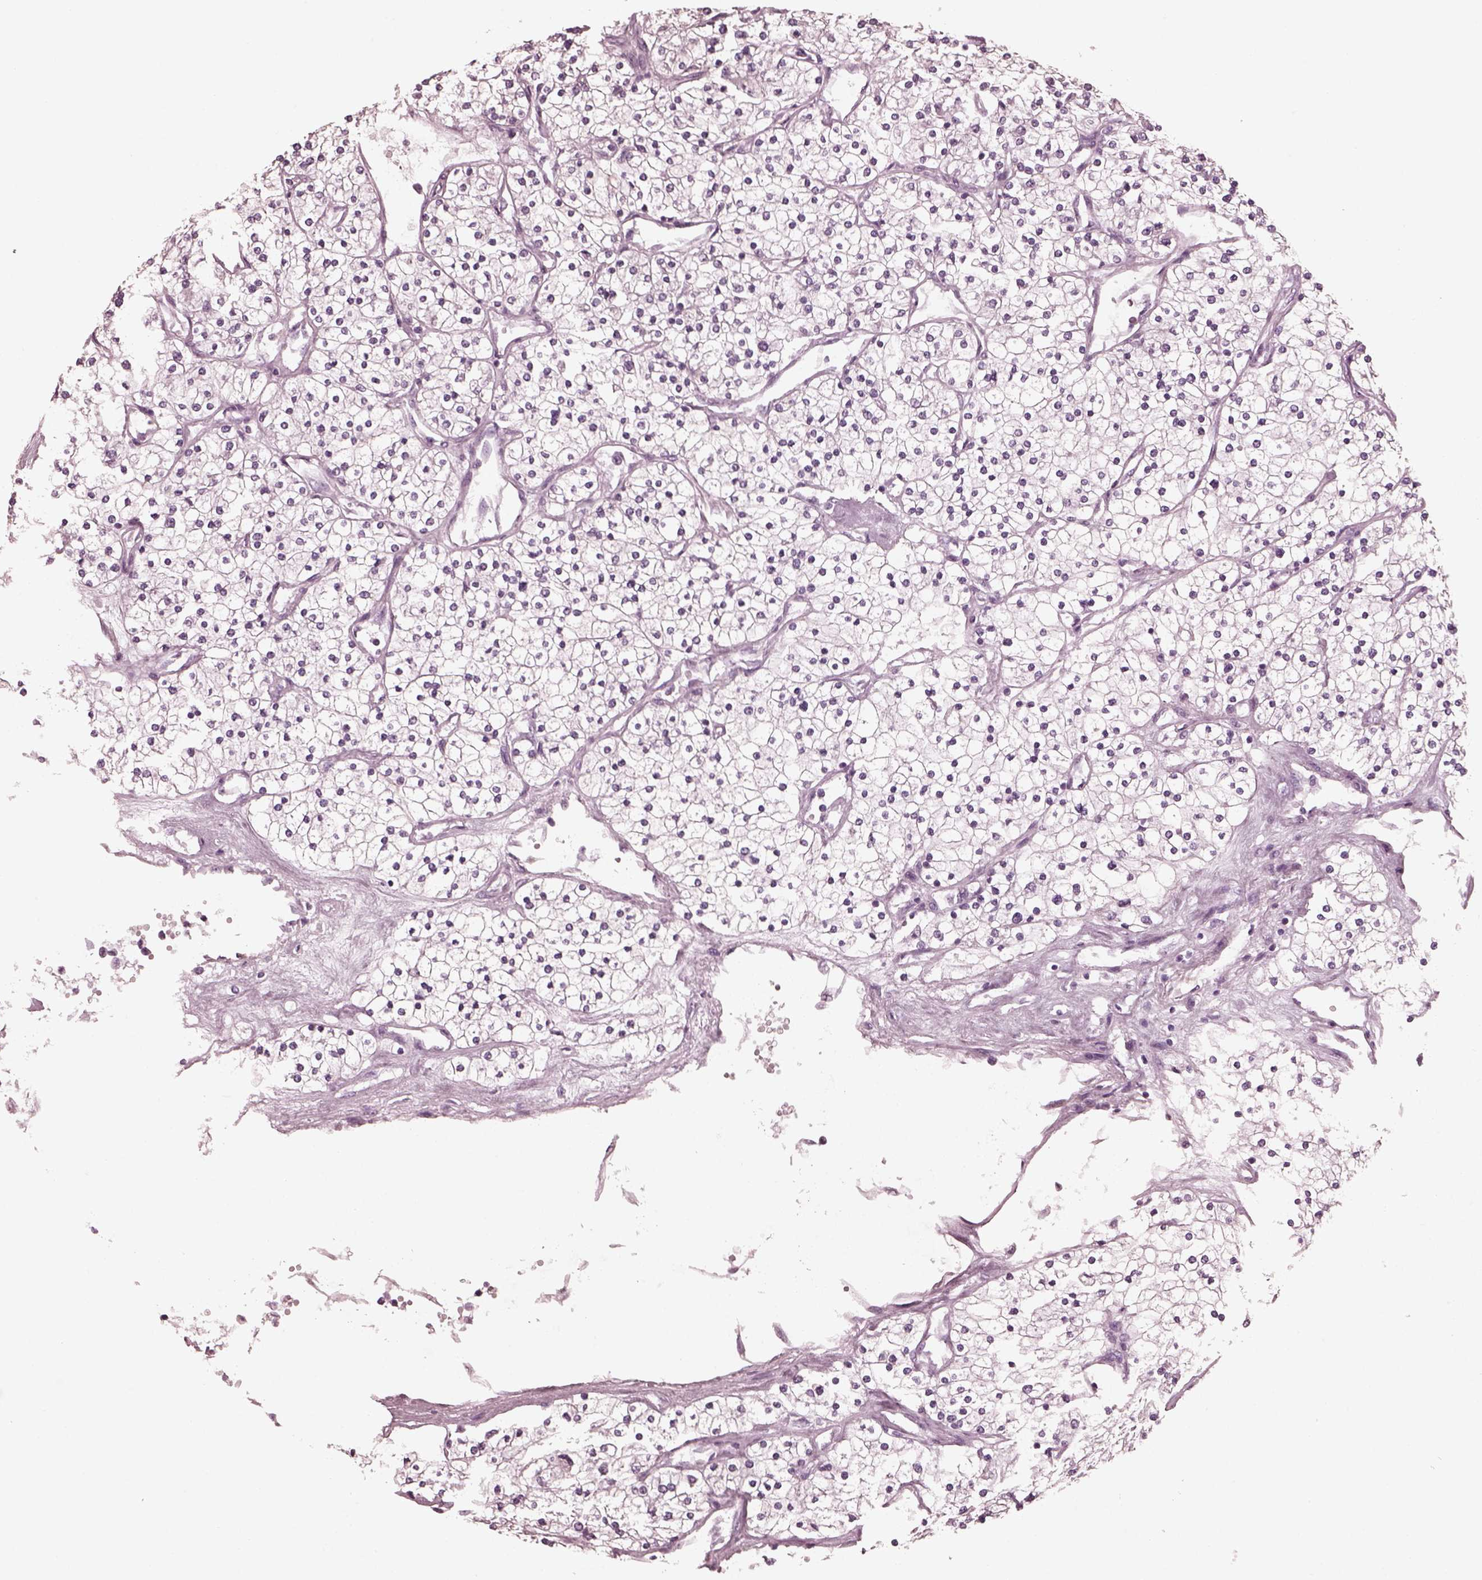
{"staining": {"intensity": "negative", "quantity": "none", "location": "none"}, "tissue": "renal cancer", "cell_type": "Tumor cells", "image_type": "cancer", "snomed": [{"axis": "morphology", "description": "Adenocarcinoma, NOS"}, {"axis": "topography", "description": "Kidney"}], "caption": "The immunohistochemistry image has no significant staining in tumor cells of renal cancer (adenocarcinoma) tissue.", "gene": "CGA", "patient": {"sex": "male", "age": 80}}